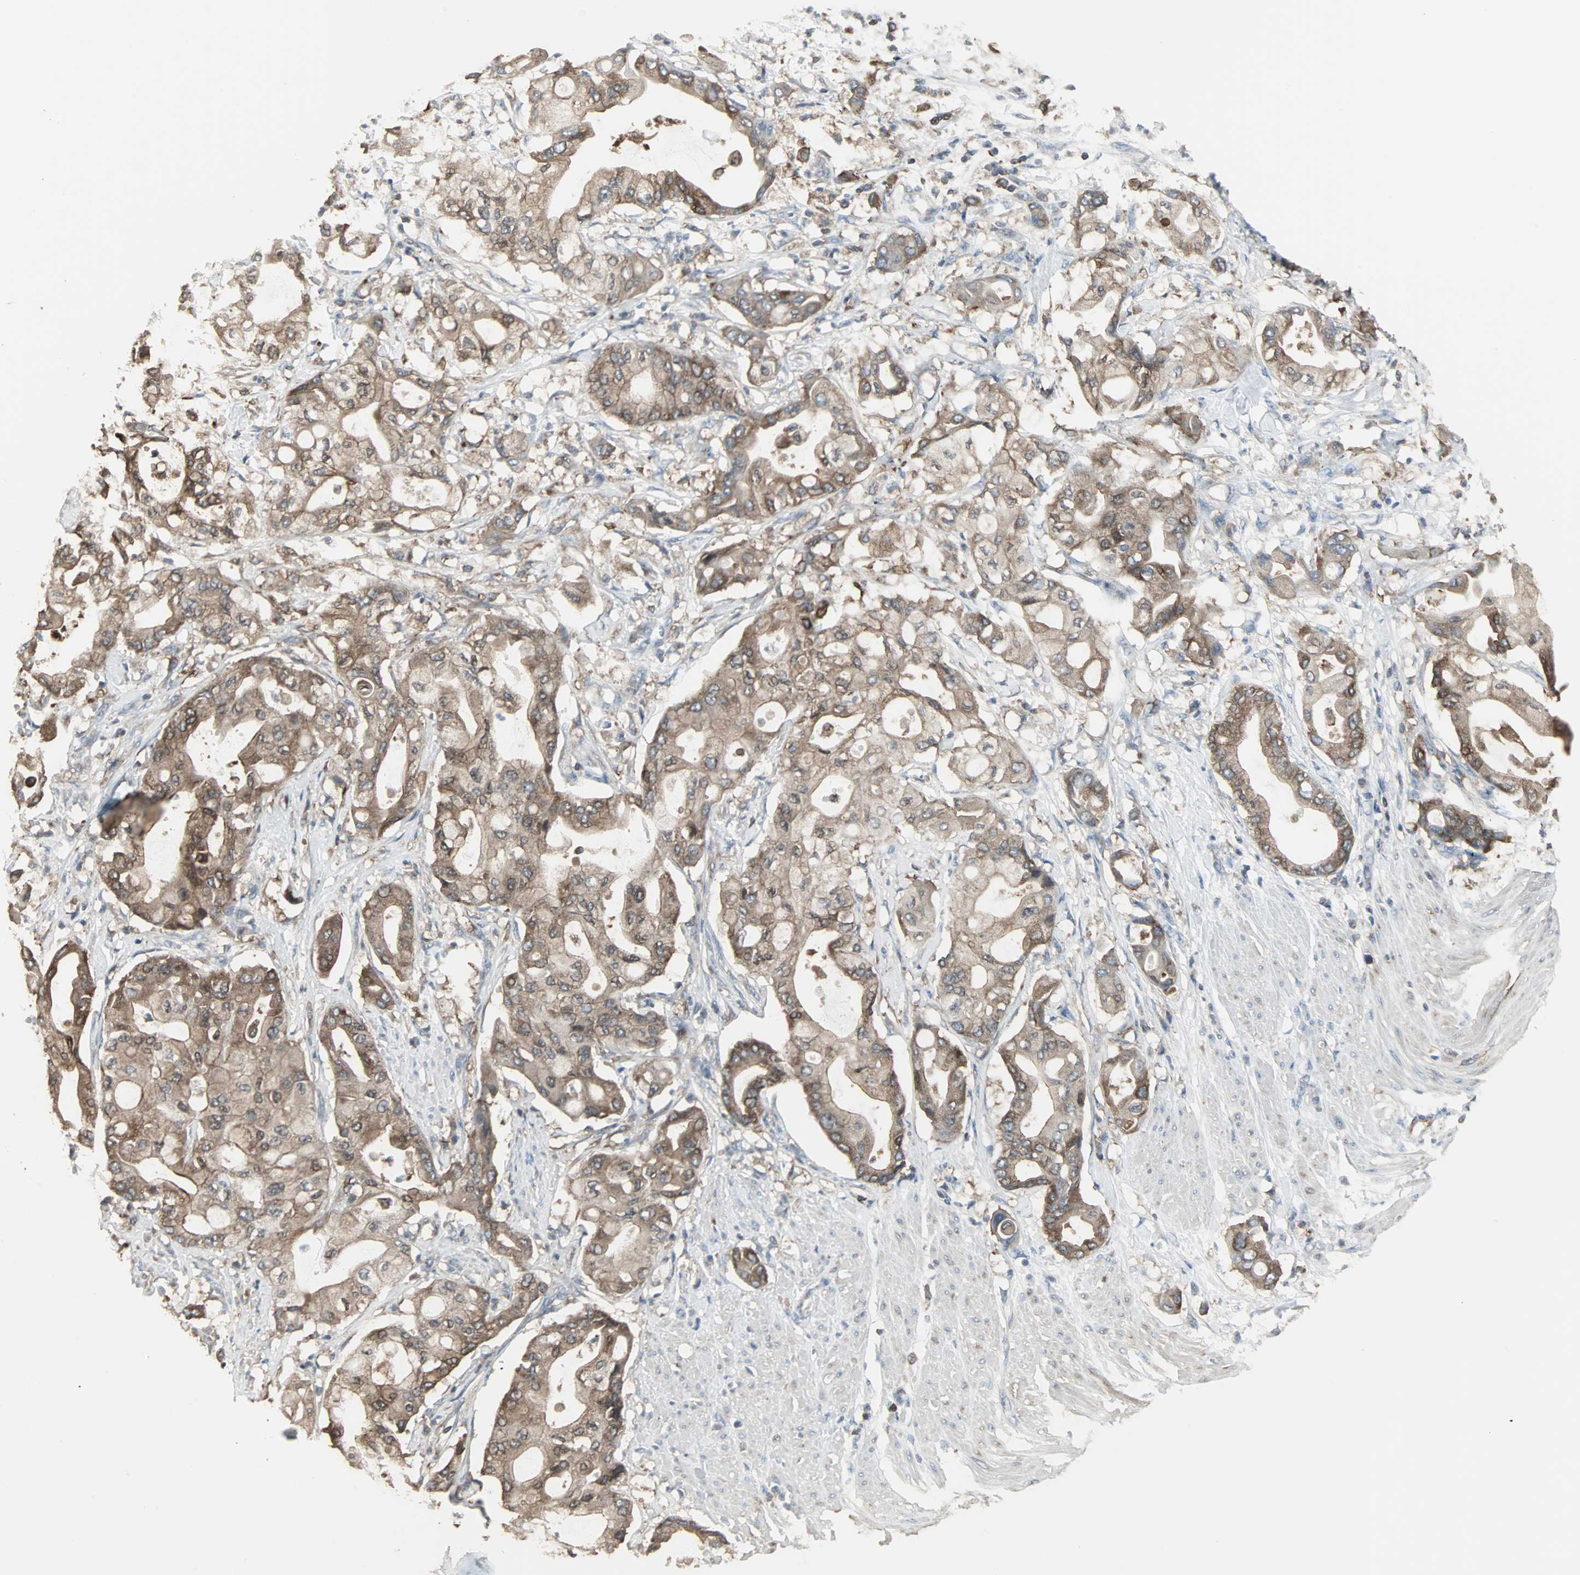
{"staining": {"intensity": "moderate", "quantity": ">75%", "location": "cytoplasmic/membranous"}, "tissue": "pancreatic cancer", "cell_type": "Tumor cells", "image_type": "cancer", "snomed": [{"axis": "morphology", "description": "Adenocarcinoma, NOS"}, {"axis": "morphology", "description": "Adenocarcinoma, metastatic, NOS"}, {"axis": "topography", "description": "Lymph node"}, {"axis": "topography", "description": "Pancreas"}, {"axis": "topography", "description": "Duodenum"}], "caption": "Pancreatic metastatic adenocarcinoma was stained to show a protein in brown. There is medium levels of moderate cytoplasmic/membranous positivity in approximately >75% of tumor cells. (DAB (3,3'-diaminobenzidine) IHC, brown staining for protein, blue staining for nuclei).", "gene": "LRRFIP1", "patient": {"sex": "female", "age": 64}}